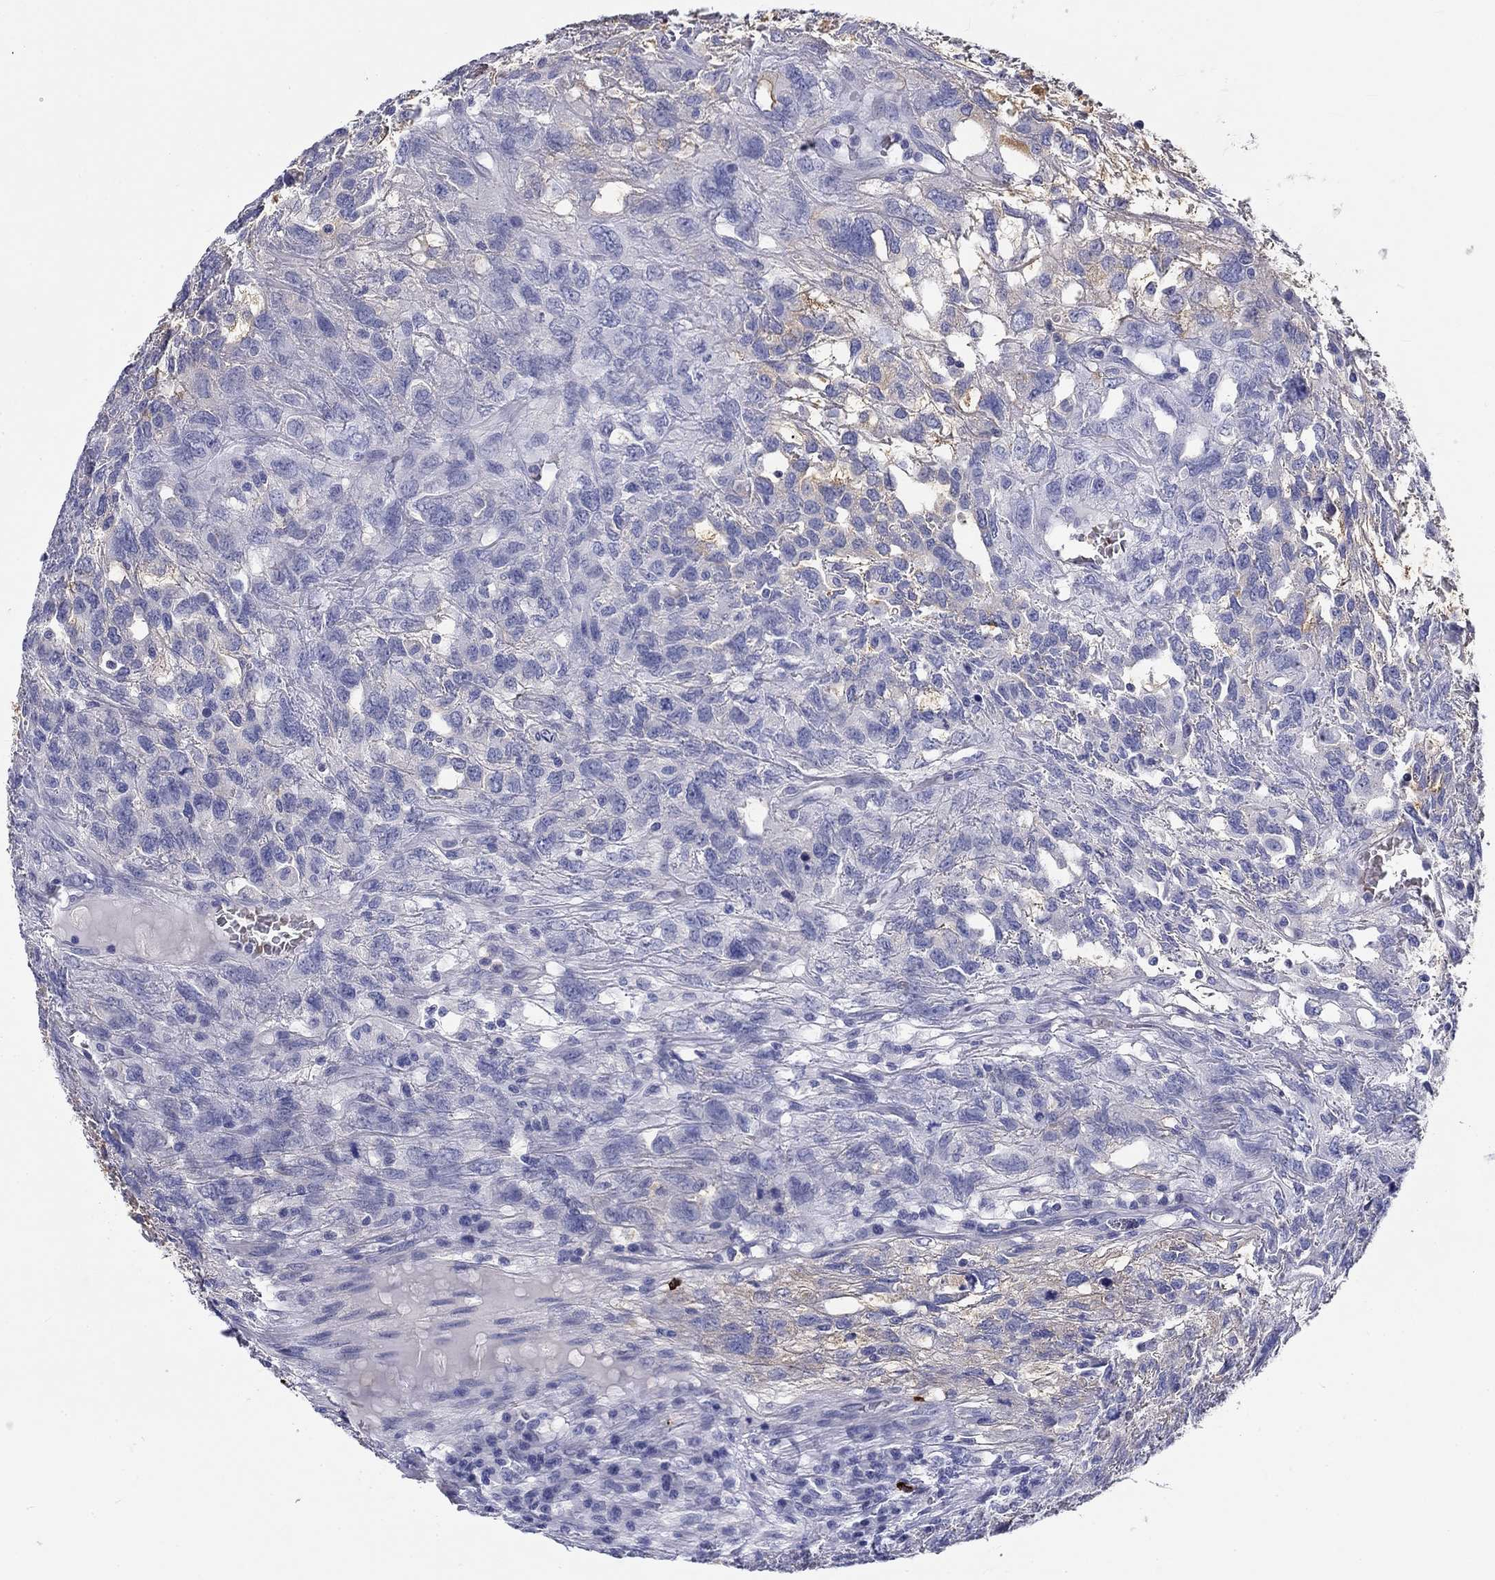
{"staining": {"intensity": "negative", "quantity": "none", "location": "none"}, "tissue": "testis cancer", "cell_type": "Tumor cells", "image_type": "cancer", "snomed": [{"axis": "morphology", "description": "Seminoma, NOS"}, {"axis": "topography", "description": "Testis"}], "caption": "This is an immunohistochemistry image of seminoma (testis). There is no expression in tumor cells.", "gene": "CD40LG", "patient": {"sex": "male", "age": 52}}